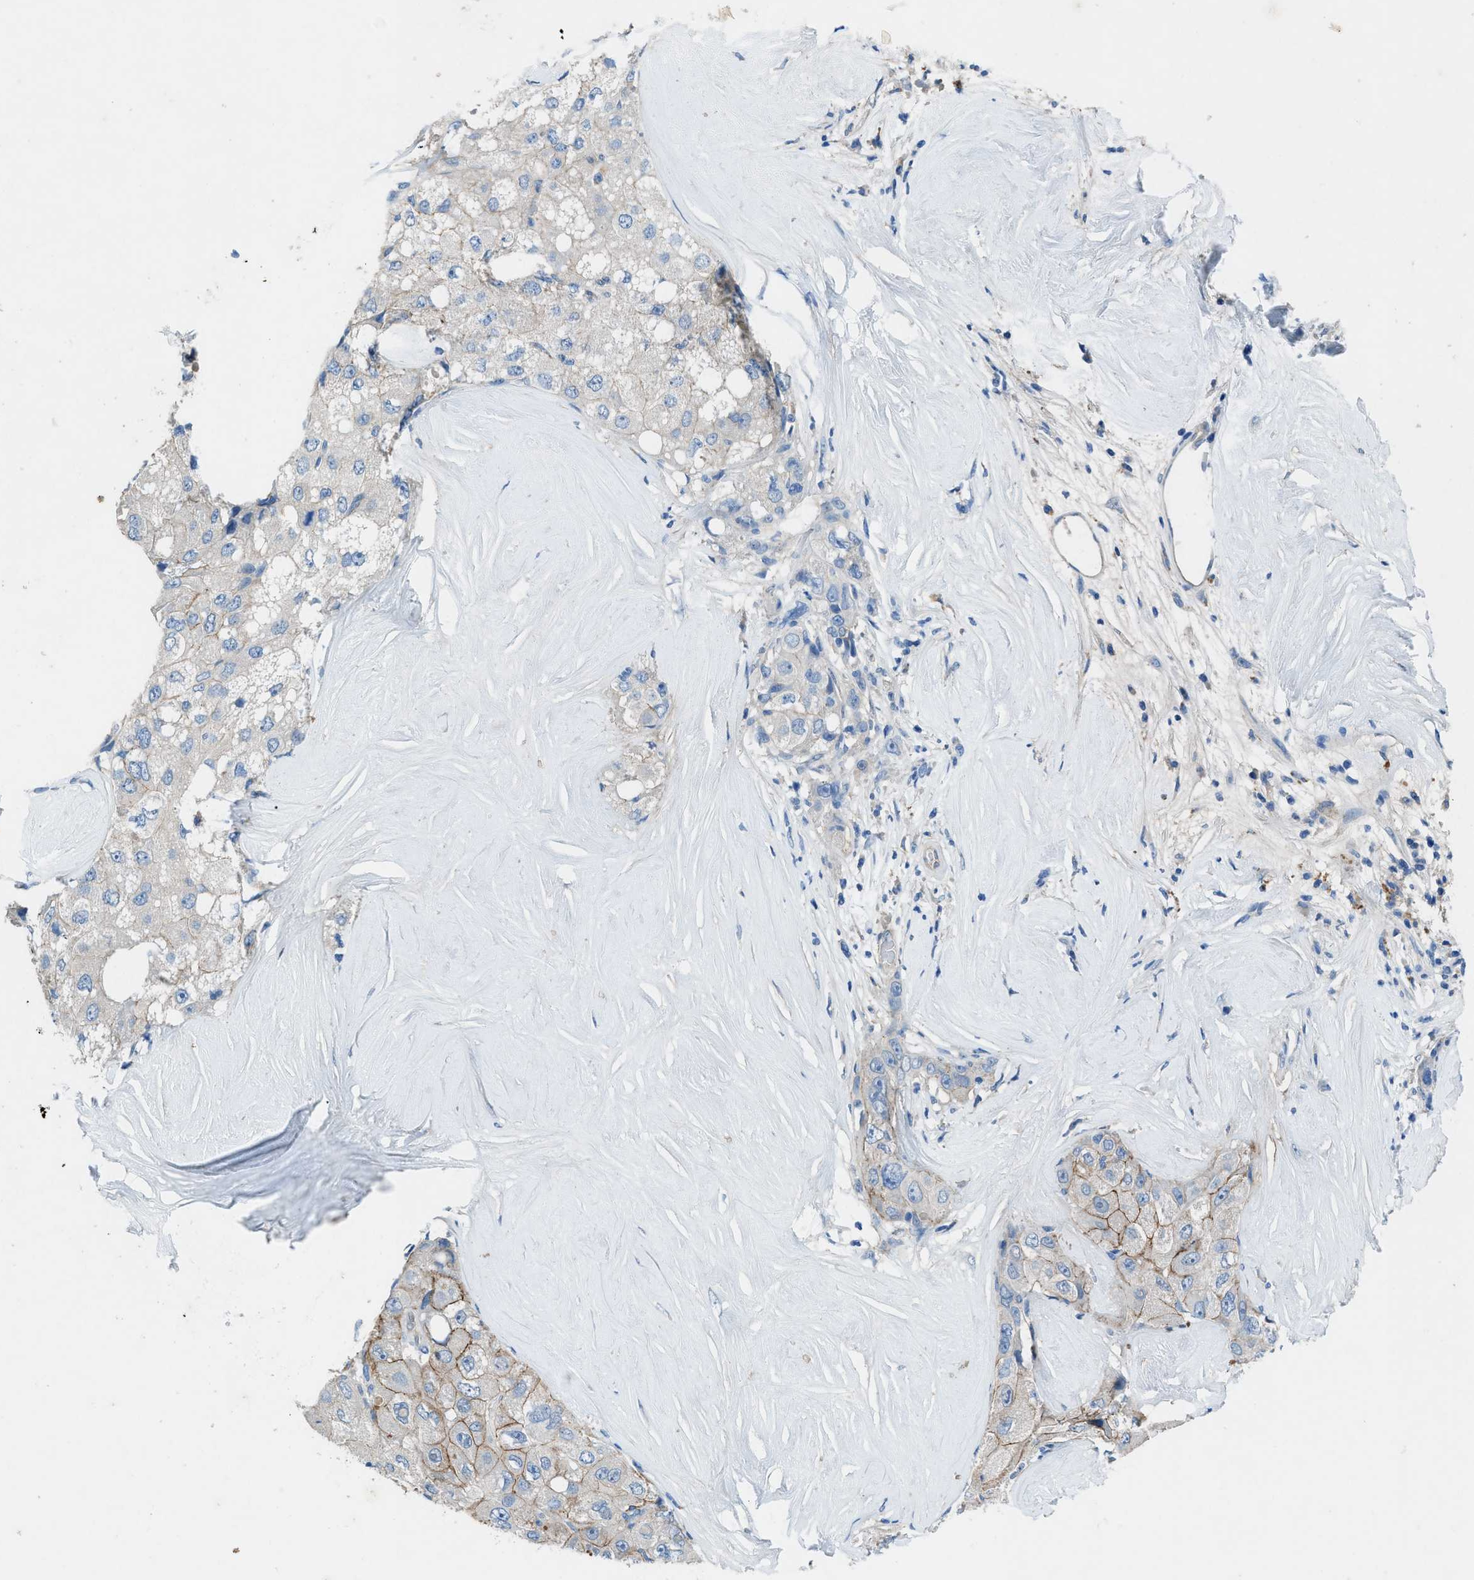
{"staining": {"intensity": "moderate", "quantity": ">75%", "location": "cytoplasmic/membranous"}, "tissue": "liver cancer", "cell_type": "Tumor cells", "image_type": "cancer", "snomed": [{"axis": "morphology", "description": "Carcinoma, Hepatocellular, NOS"}, {"axis": "topography", "description": "Liver"}], "caption": "A histopathology image of human liver hepatocellular carcinoma stained for a protein shows moderate cytoplasmic/membranous brown staining in tumor cells.", "gene": "PTGFRN", "patient": {"sex": "male", "age": 80}}